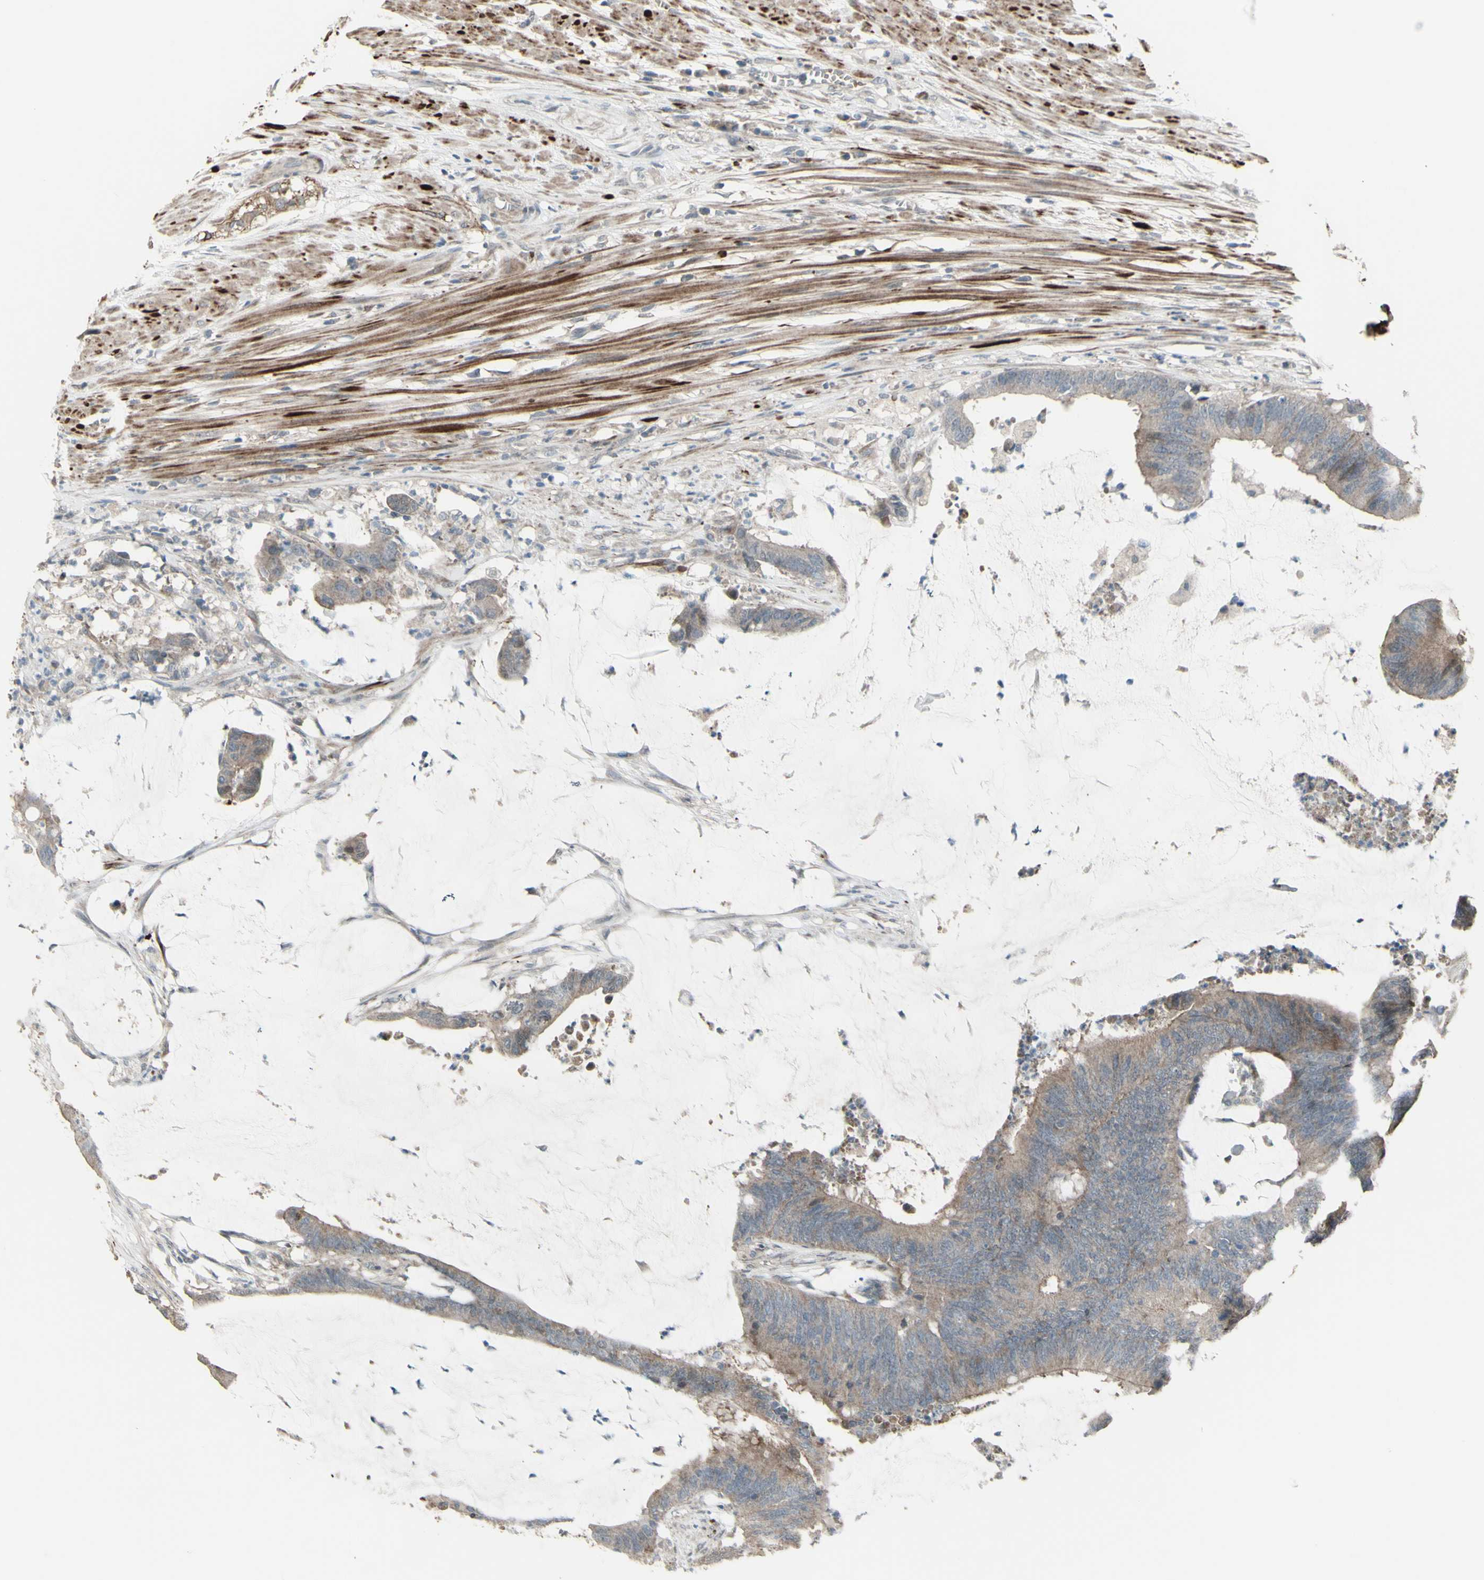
{"staining": {"intensity": "weak", "quantity": ">75%", "location": "cytoplasmic/membranous"}, "tissue": "colorectal cancer", "cell_type": "Tumor cells", "image_type": "cancer", "snomed": [{"axis": "morphology", "description": "Adenocarcinoma, NOS"}, {"axis": "topography", "description": "Rectum"}], "caption": "Approximately >75% of tumor cells in colorectal cancer (adenocarcinoma) display weak cytoplasmic/membranous protein expression as visualized by brown immunohistochemical staining.", "gene": "GRAMD1B", "patient": {"sex": "female", "age": 66}}